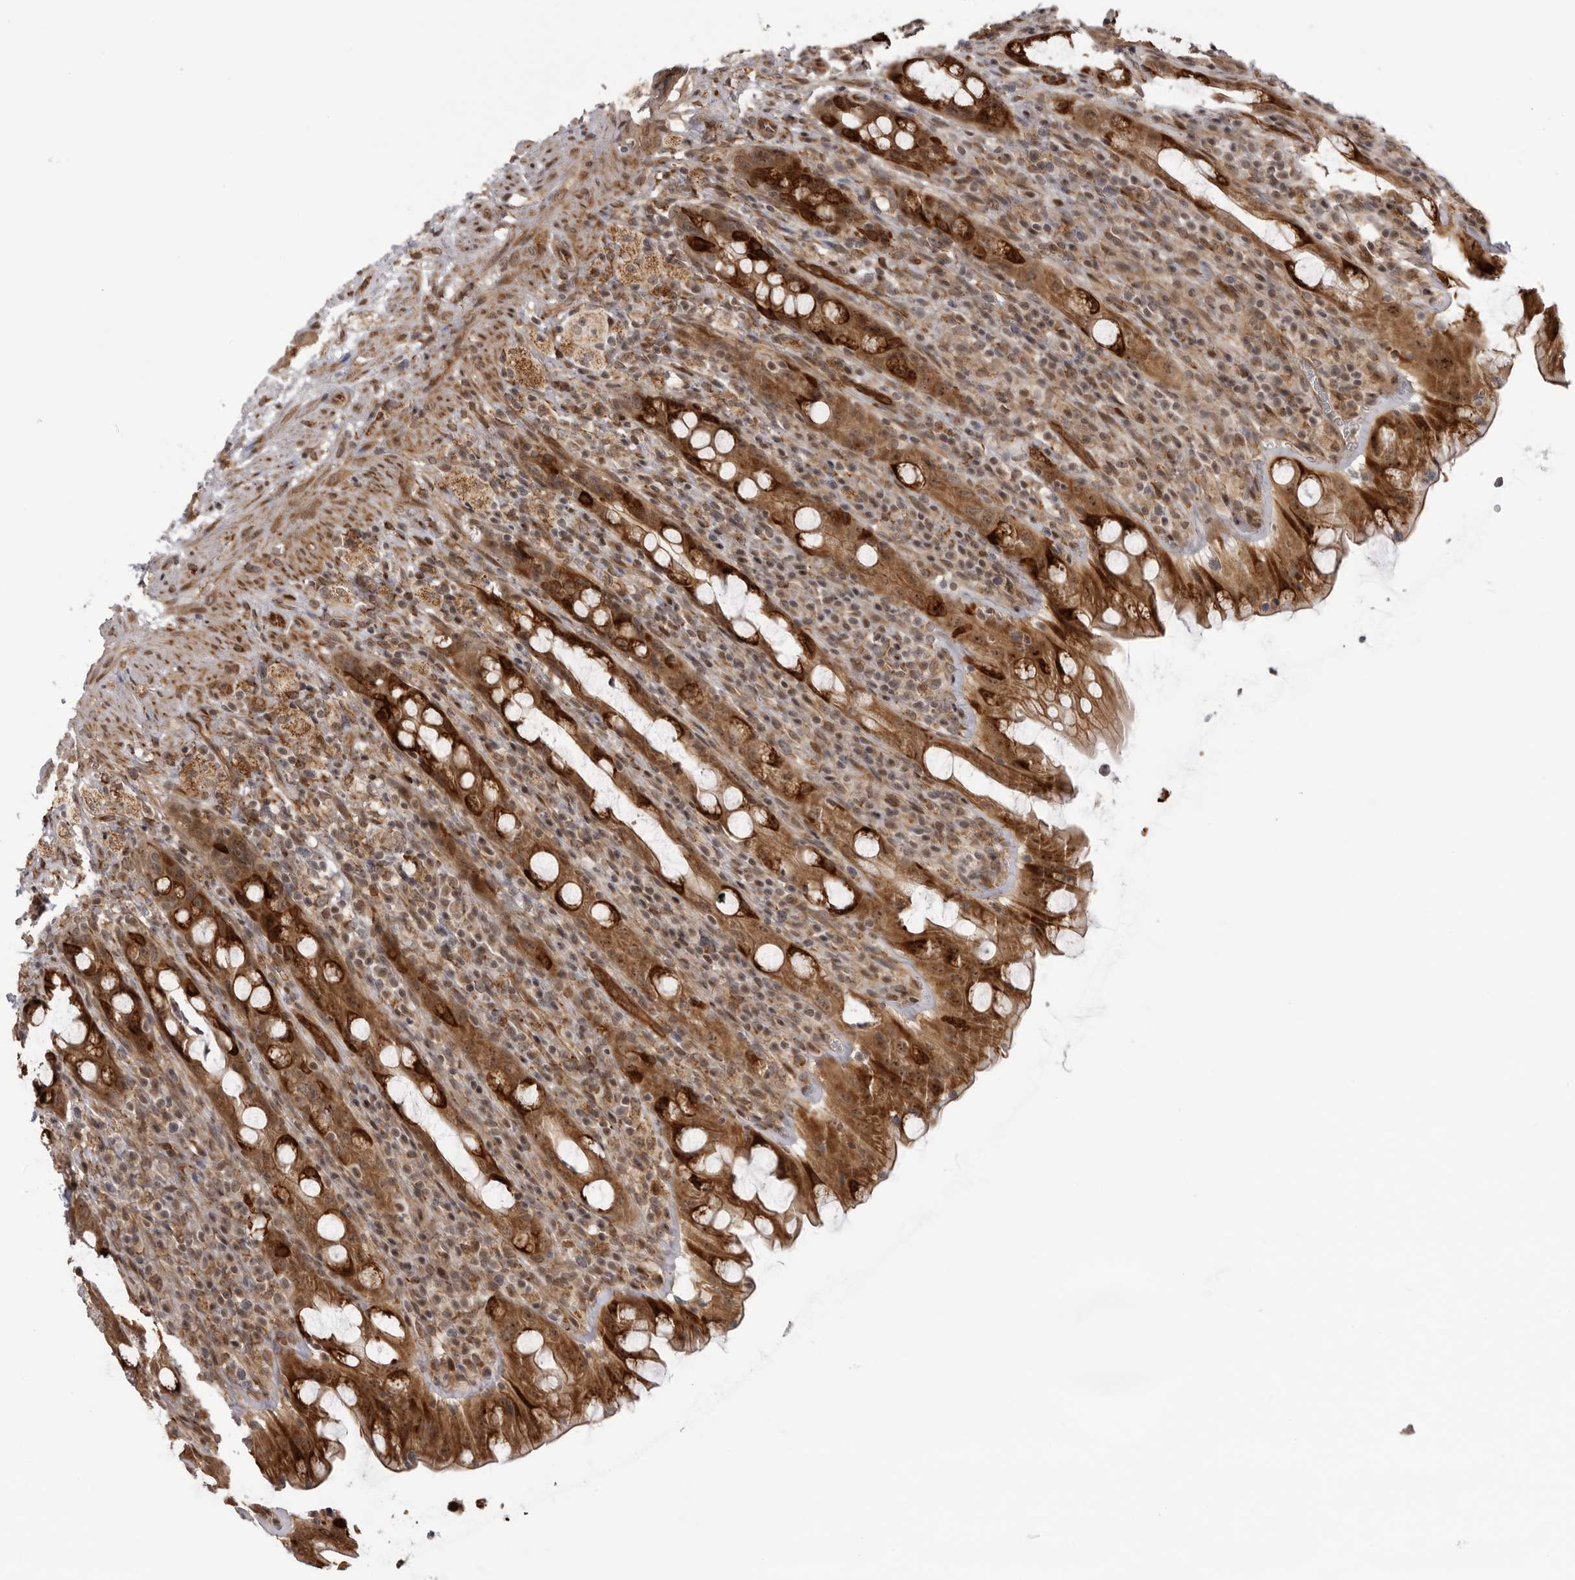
{"staining": {"intensity": "strong", "quantity": ">75%", "location": "cytoplasmic/membranous"}, "tissue": "rectum", "cell_type": "Glandular cells", "image_type": "normal", "snomed": [{"axis": "morphology", "description": "Normal tissue, NOS"}, {"axis": "topography", "description": "Rectum"}], "caption": "IHC of unremarkable rectum displays high levels of strong cytoplasmic/membranous staining in approximately >75% of glandular cells. (Brightfield microscopy of DAB IHC at high magnification).", "gene": "DNAH14", "patient": {"sex": "male", "age": 44}}